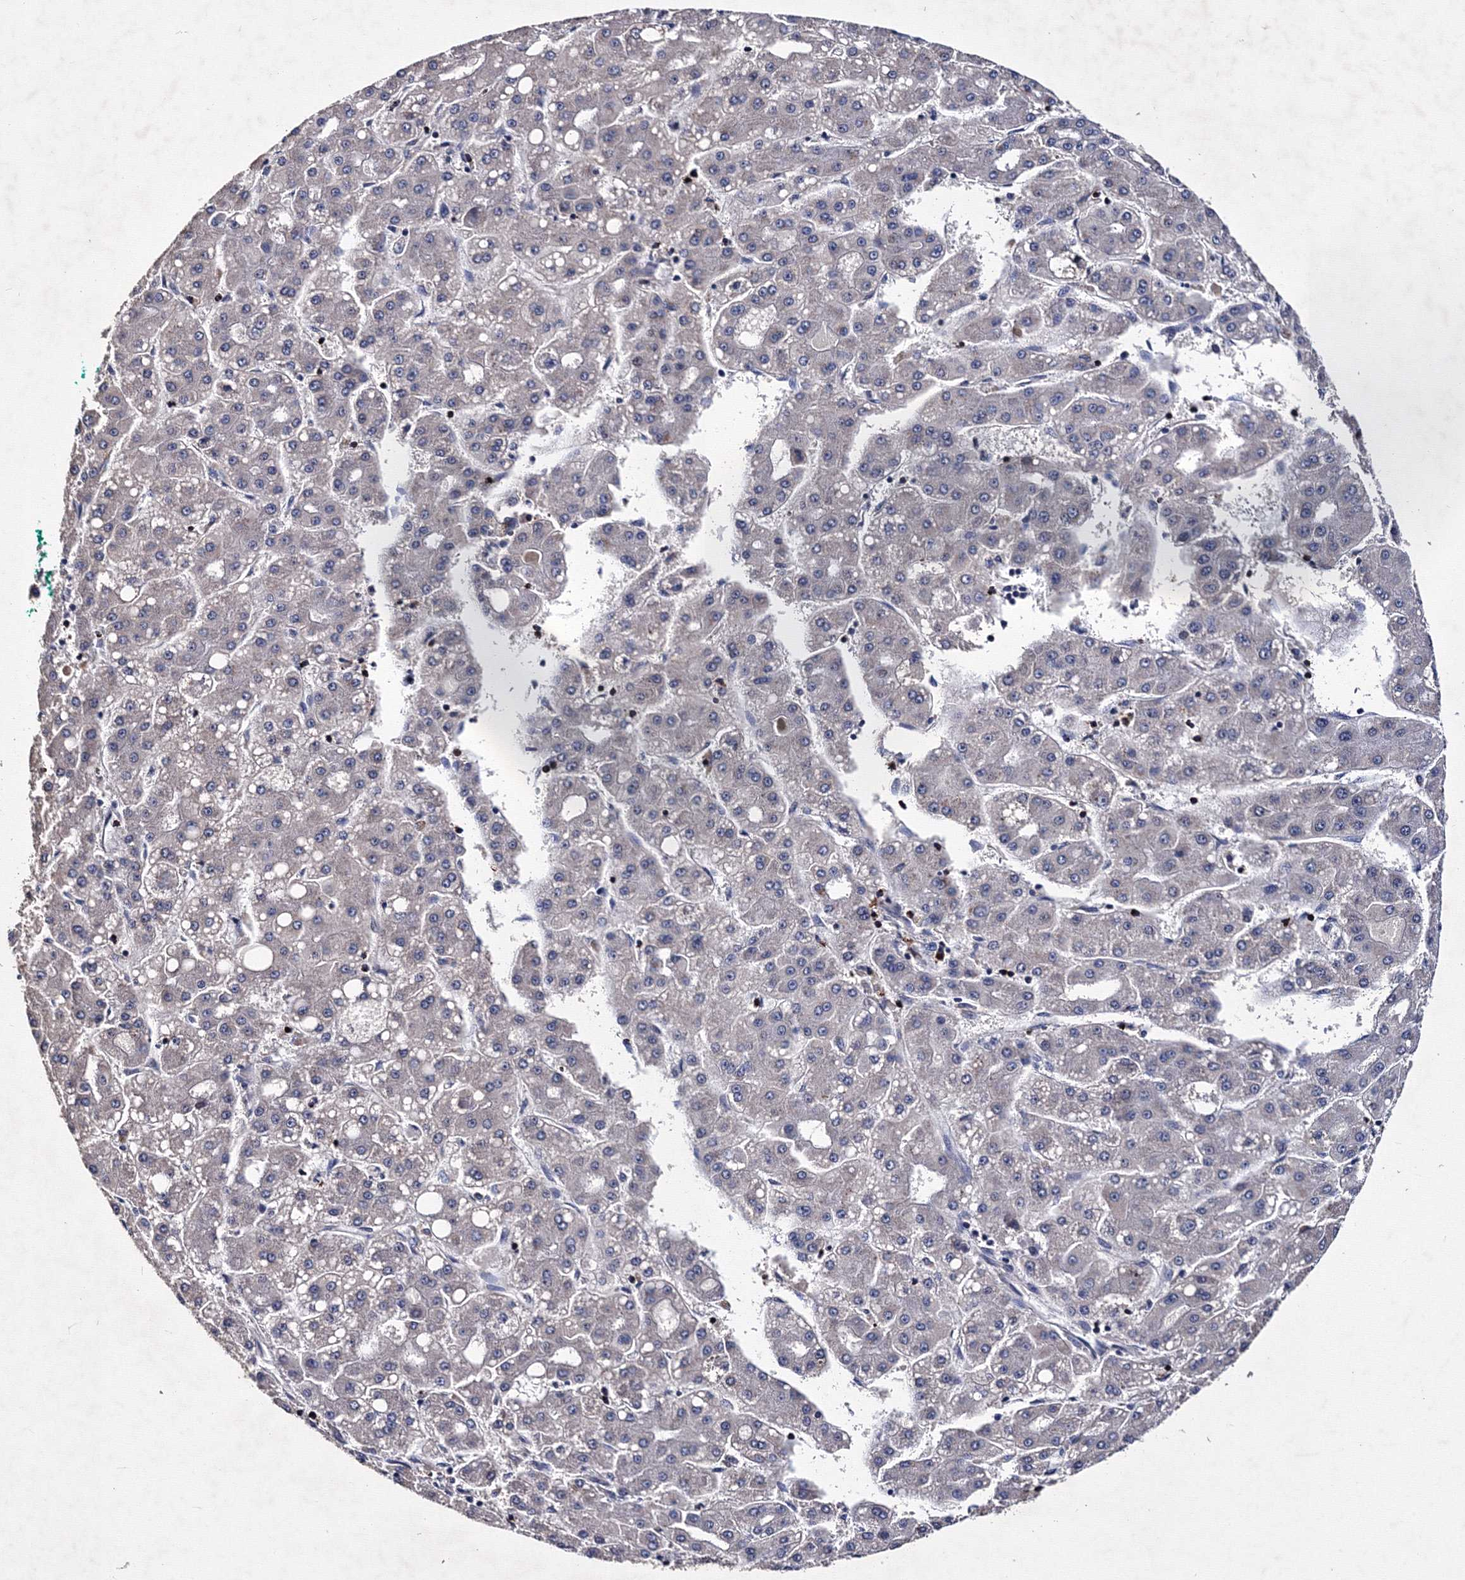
{"staining": {"intensity": "negative", "quantity": "none", "location": "none"}, "tissue": "liver cancer", "cell_type": "Tumor cells", "image_type": "cancer", "snomed": [{"axis": "morphology", "description": "Carcinoma, Hepatocellular, NOS"}, {"axis": "topography", "description": "Liver"}], "caption": "DAB (3,3'-diaminobenzidine) immunohistochemical staining of human hepatocellular carcinoma (liver) demonstrates no significant positivity in tumor cells.", "gene": "PHYKPL", "patient": {"sex": "male", "age": 65}}